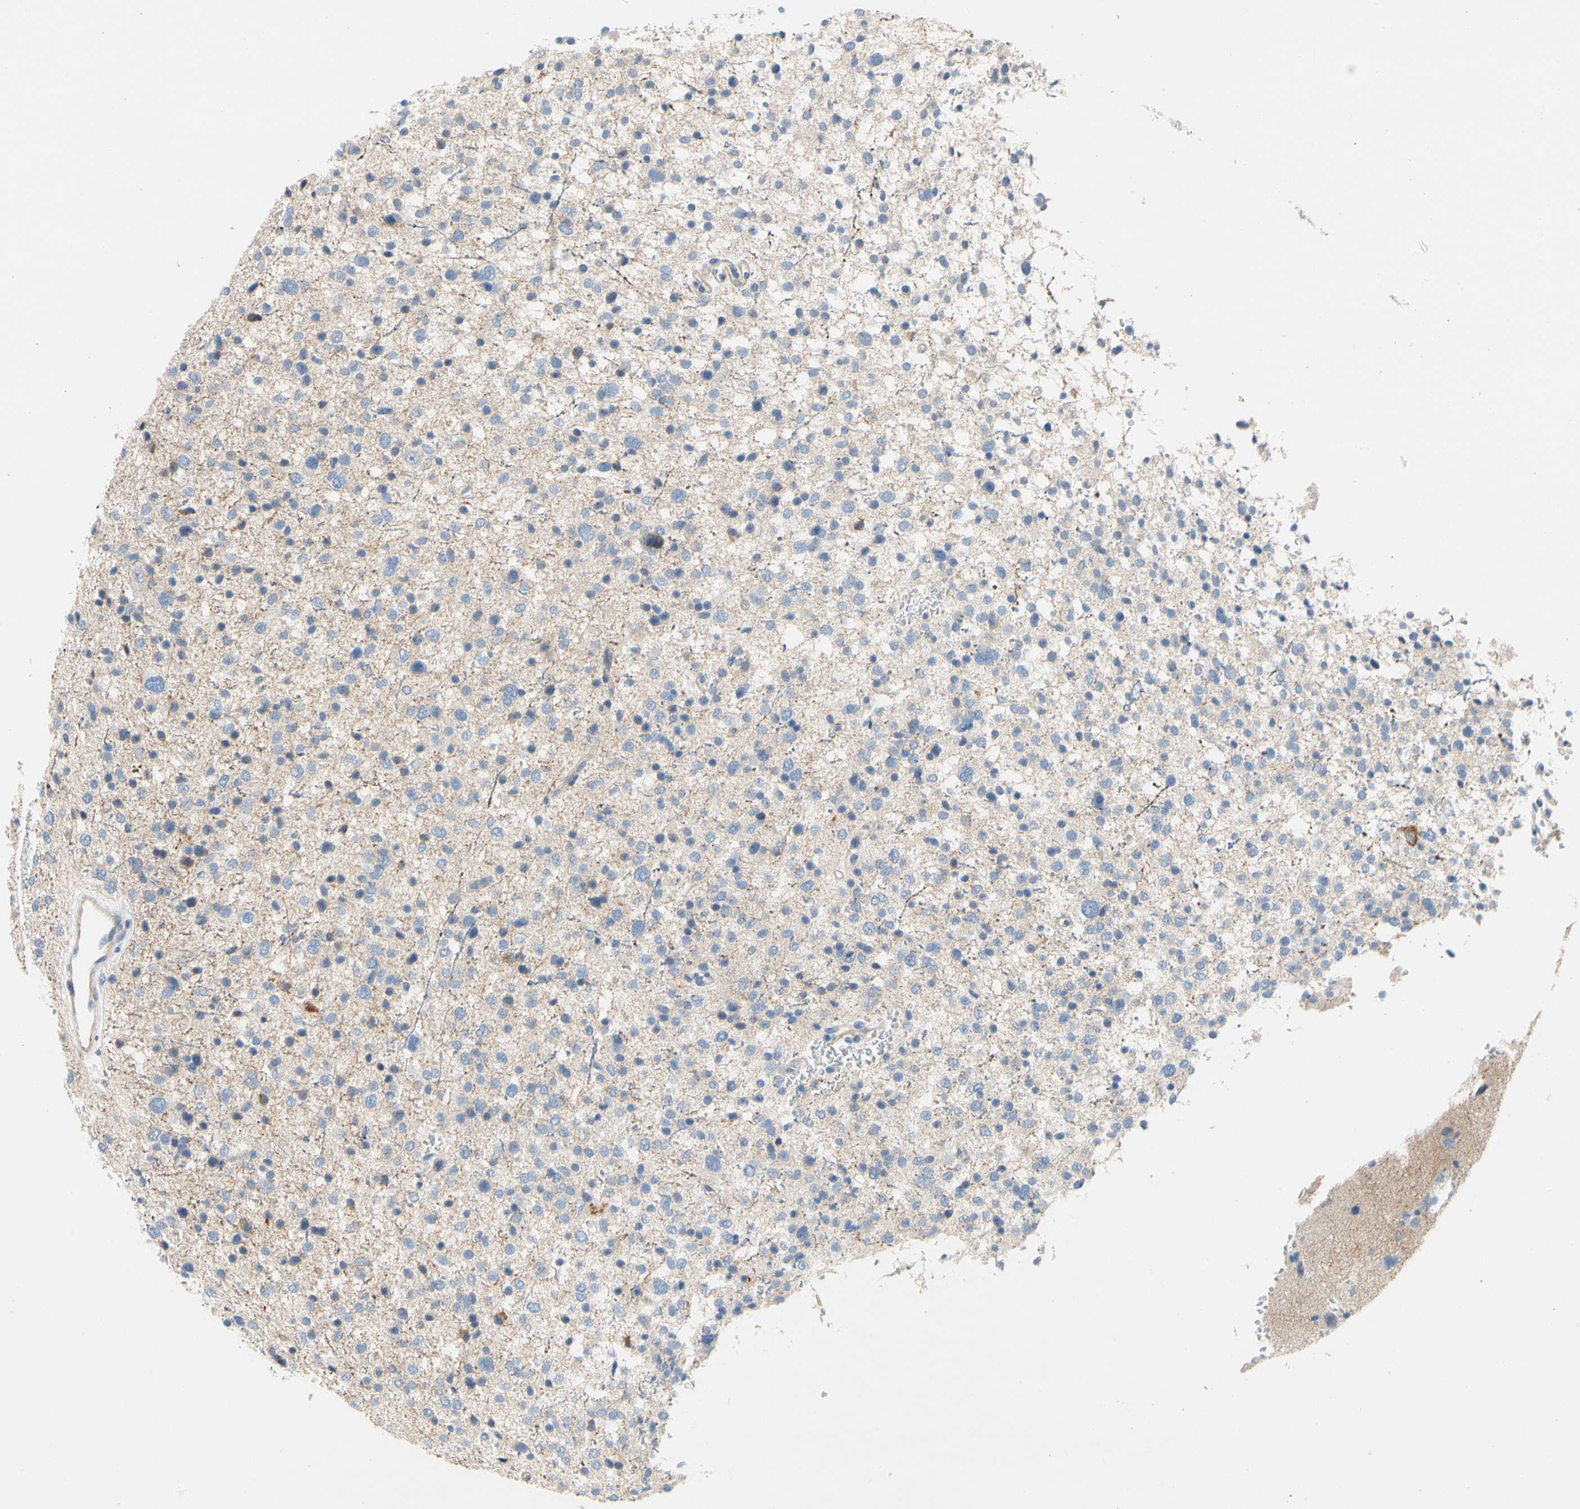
{"staining": {"intensity": "negative", "quantity": "none", "location": "none"}, "tissue": "glioma", "cell_type": "Tumor cells", "image_type": "cancer", "snomed": [{"axis": "morphology", "description": "Glioma, malignant, Low grade"}, {"axis": "topography", "description": "Brain"}], "caption": "A high-resolution histopathology image shows immunohistochemistry (IHC) staining of malignant glioma (low-grade), which displays no significant positivity in tumor cells.", "gene": "CCM2L", "patient": {"sex": "female", "age": 37}}